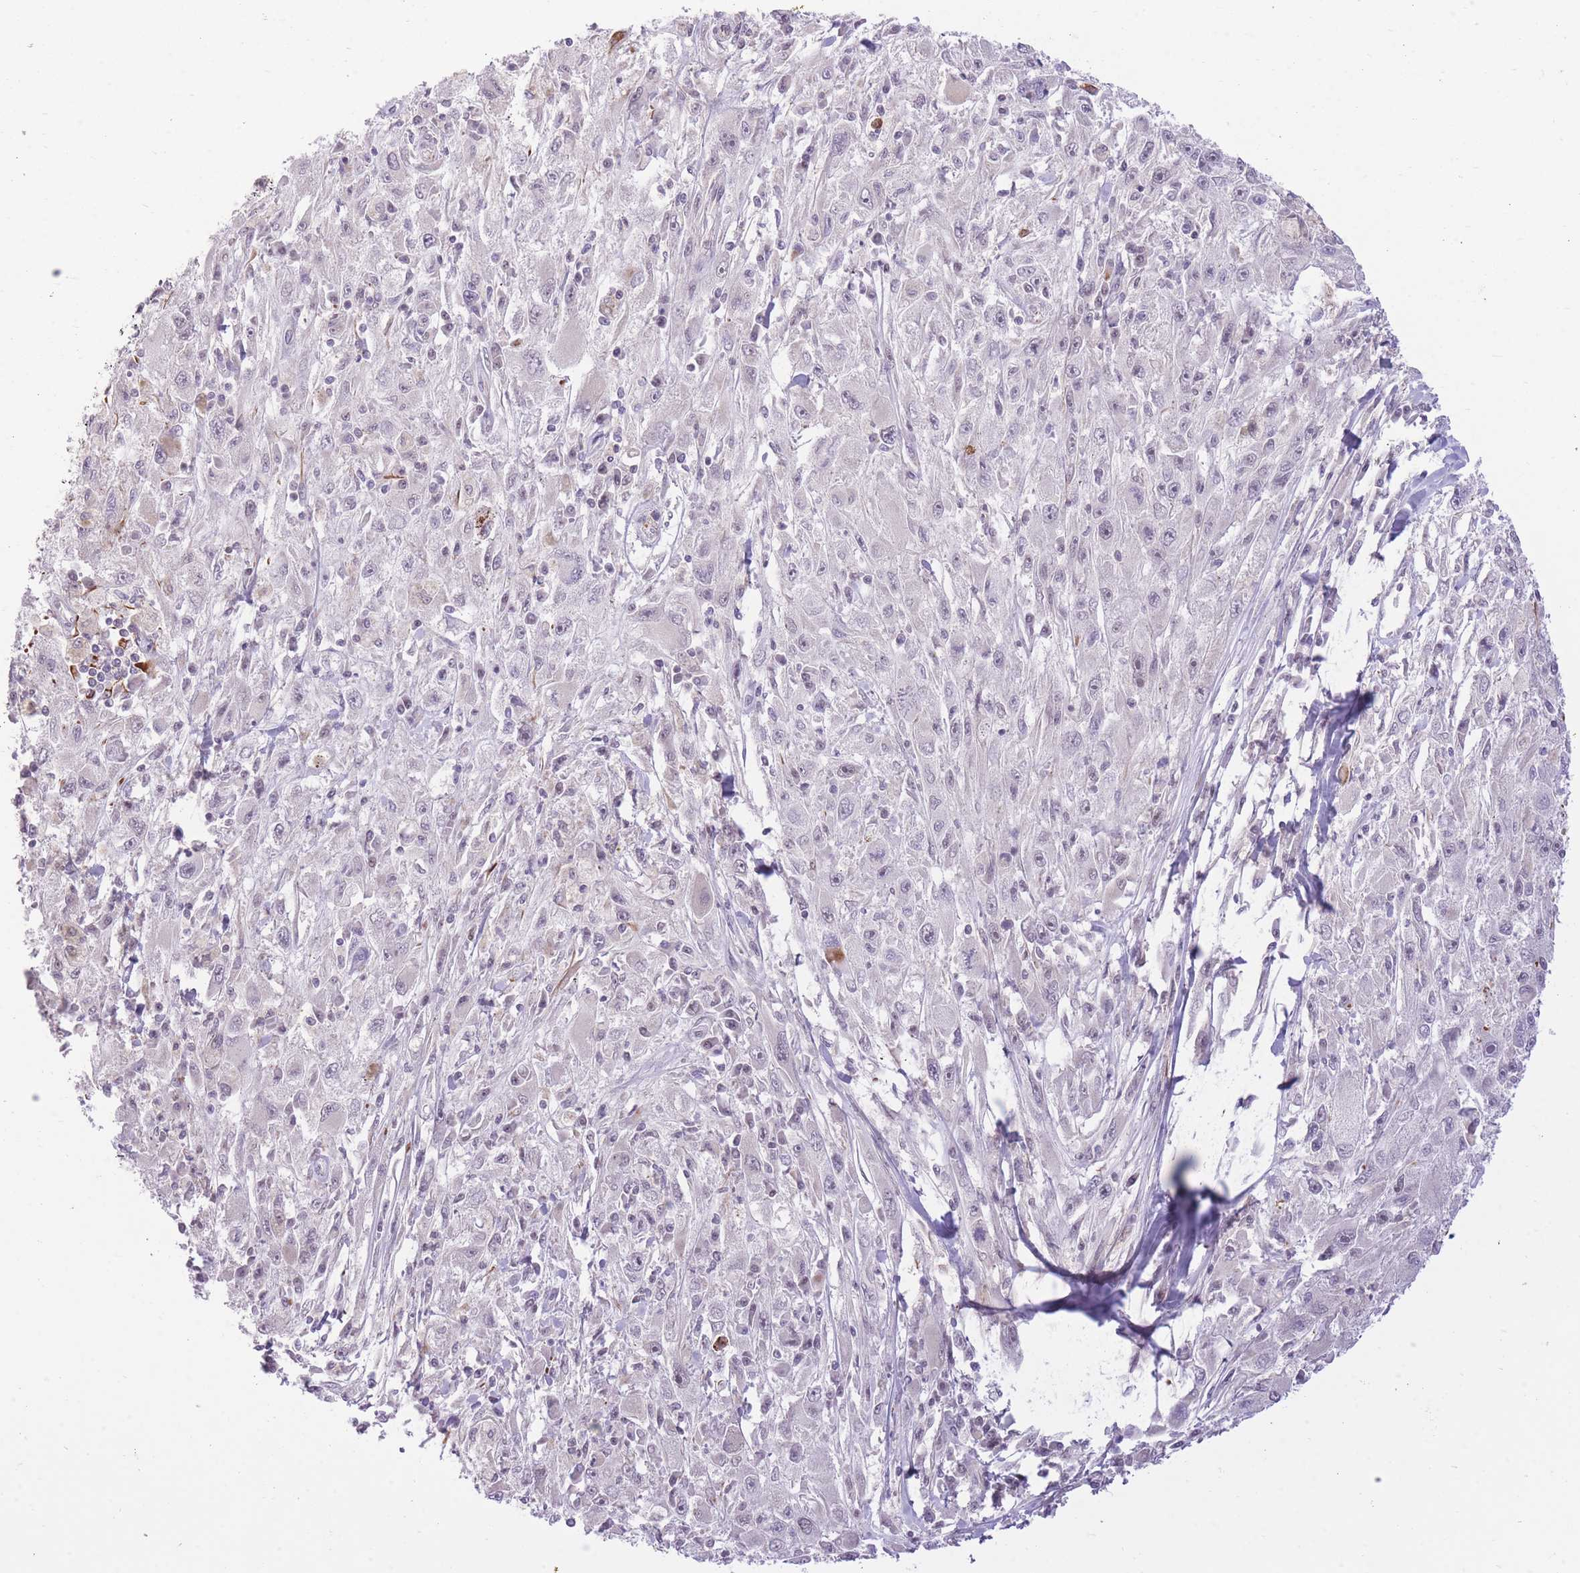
{"staining": {"intensity": "negative", "quantity": "none", "location": "none"}, "tissue": "melanoma", "cell_type": "Tumor cells", "image_type": "cancer", "snomed": [{"axis": "morphology", "description": "Malignant melanoma, Metastatic site"}, {"axis": "topography", "description": "Skin"}], "caption": "Malignant melanoma (metastatic site) was stained to show a protein in brown. There is no significant staining in tumor cells.", "gene": "ELL", "patient": {"sex": "male", "age": 53}}